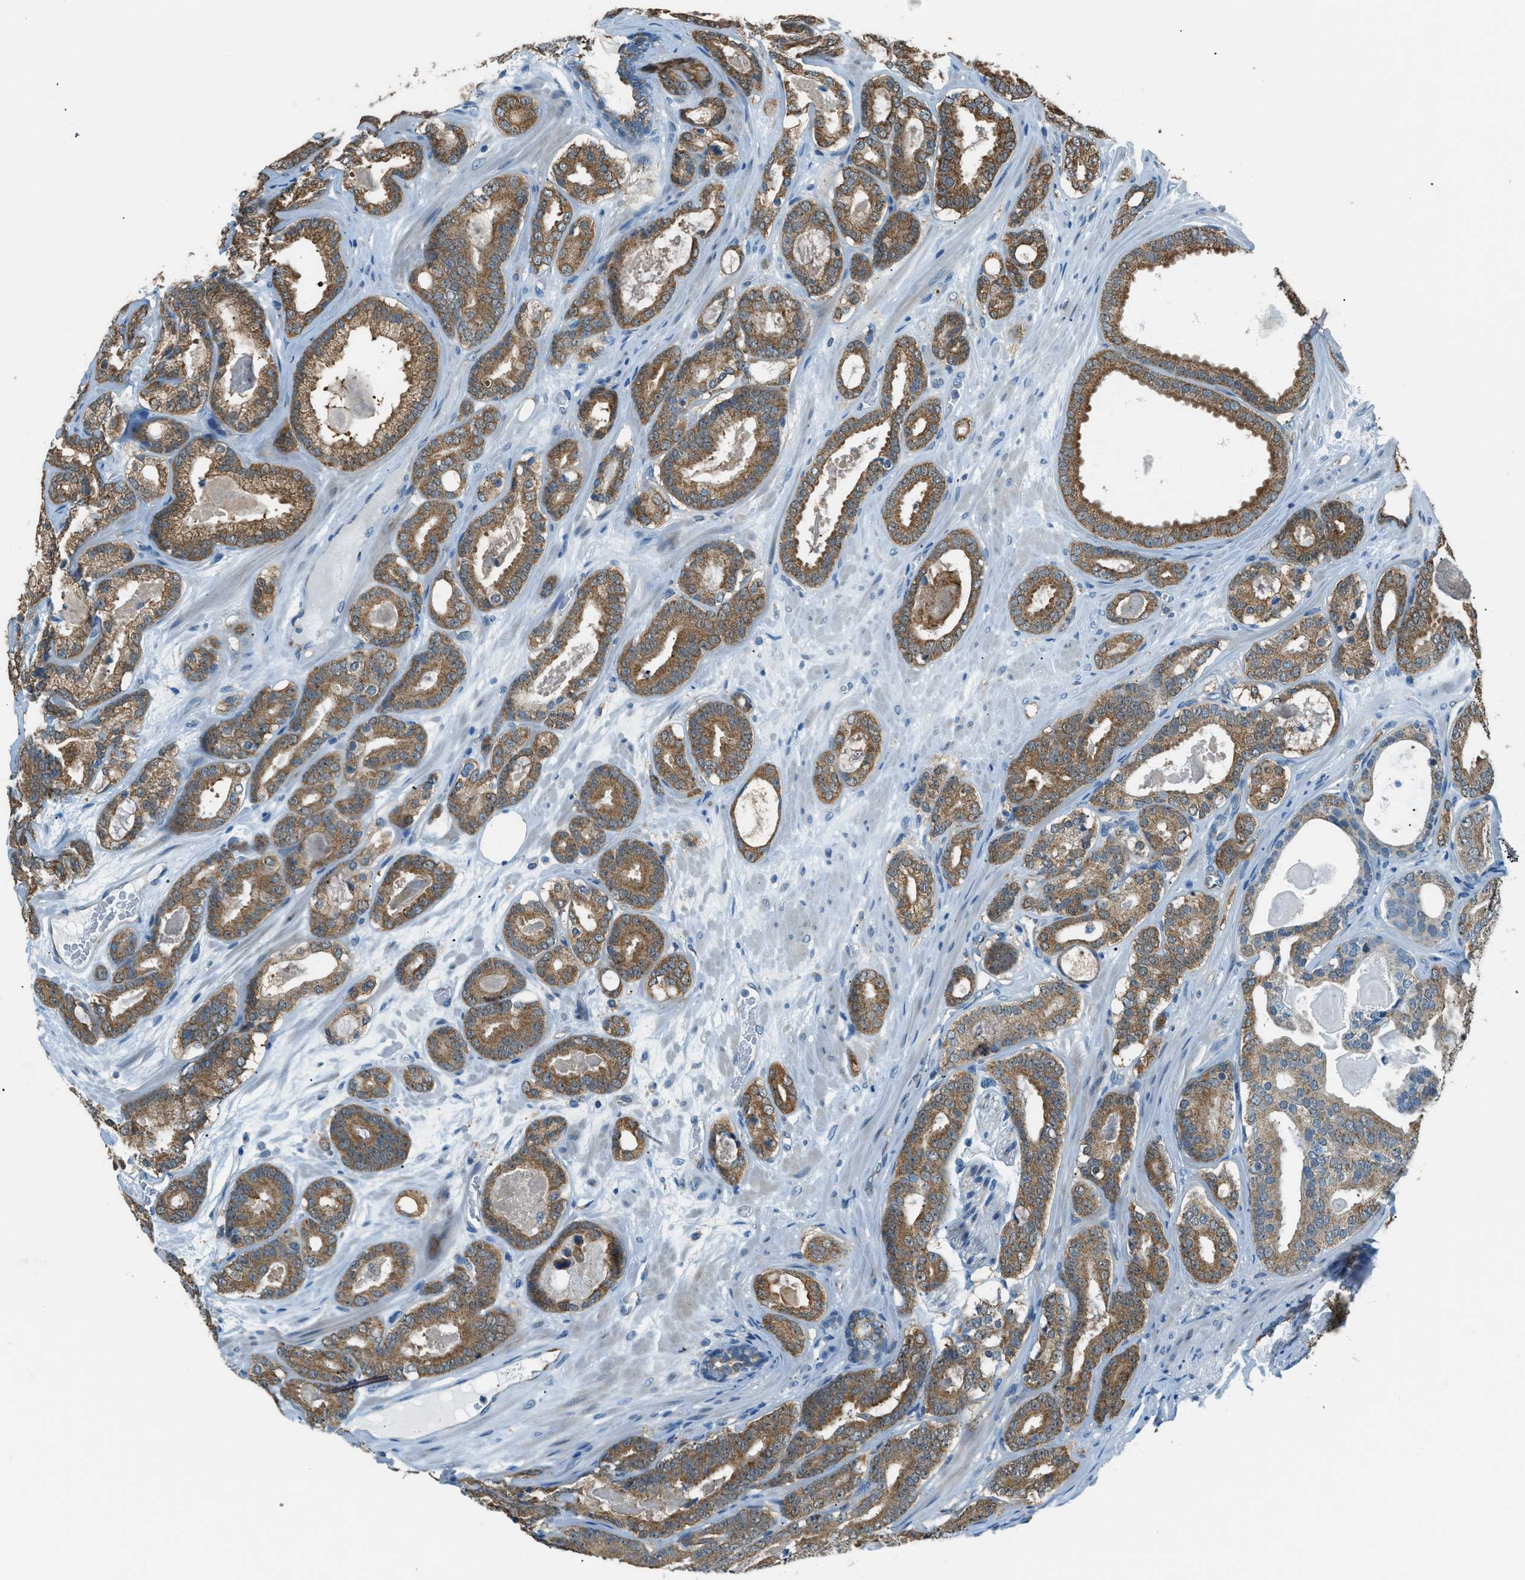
{"staining": {"intensity": "moderate", "quantity": ">75%", "location": "cytoplasmic/membranous"}, "tissue": "prostate cancer", "cell_type": "Tumor cells", "image_type": "cancer", "snomed": [{"axis": "morphology", "description": "Adenocarcinoma, High grade"}, {"axis": "topography", "description": "Prostate"}], "caption": "There is medium levels of moderate cytoplasmic/membranous expression in tumor cells of prostate cancer, as demonstrated by immunohistochemical staining (brown color).", "gene": "PIGG", "patient": {"sex": "male", "age": 60}}